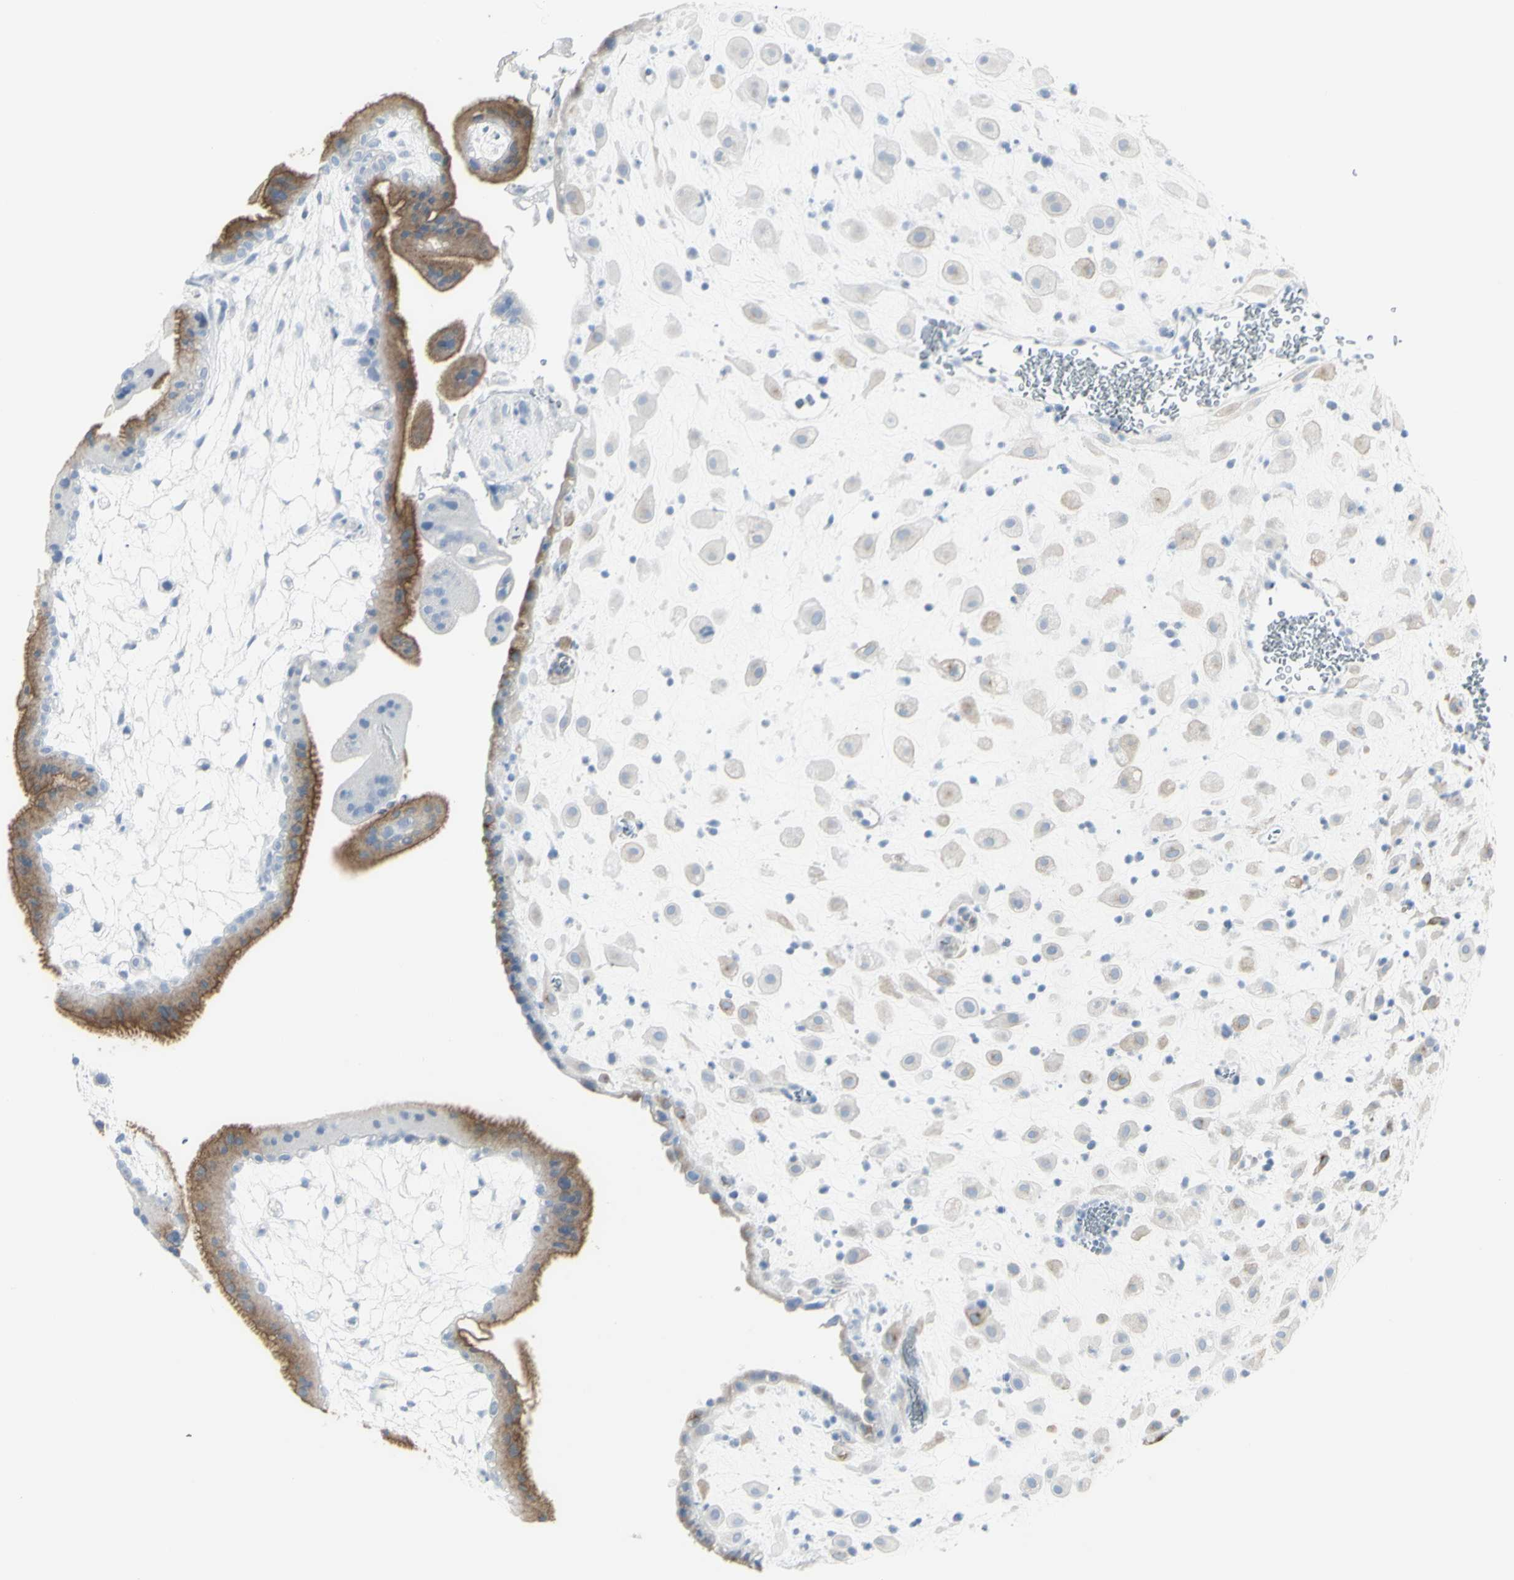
{"staining": {"intensity": "negative", "quantity": "none", "location": "none"}, "tissue": "placenta", "cell_type": "Decidual cells", "image_type": "normal", "snomed": [{"axis": "morphology", "description": "Normal tissue, NOS"}, {"axis": "topography", "description": "Placenta"}], "caption": "IHC histopathology image of unremarkable placenta: human placenta stained with DAB (3,3'-diaminobenzidine) reveals no significant protein positivity in decidual cells. (DAB (3,3'-diaminobenzidine) immunohistochemistry (IHC), high magnification).", "gene": "ENSG00000198211", "patient": {"sex": "female", "age": 35}}